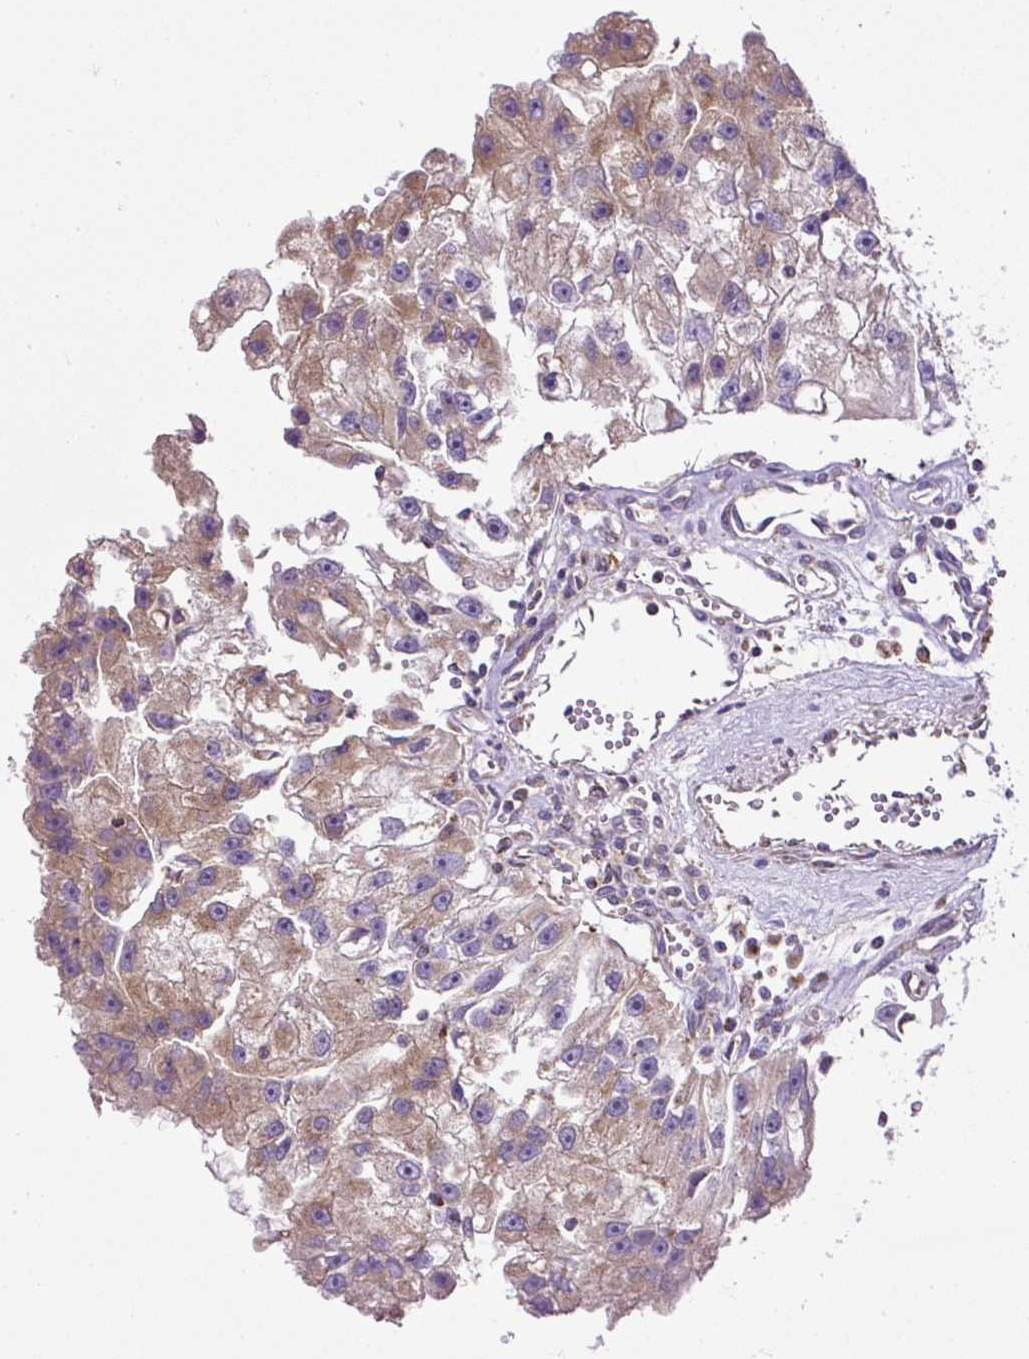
{"staining": {"intensity": "moderate", "quantity": "25%-75%", "location": "cytoplasmic/membranous"}, "tissue": "renal cancer", "cell_type": "Tumor cells", "image_type": "cancer", "snomed": [{"axis": "morphology", "description": "Adenocarcinoma, NOS"}, {"axis": "topography", "description": "Kidney"}], "caption": "DAB (3,3'-diaminobenzidine) immunohistochemical staining of human renal cancer (adenocarcinoma) displays moderate cytoplasmic/membranous protein expression in approximately 25%-75% of tumor cells.", "gene": "ZNF547", "patient": {"sex": "male", "age": 63}}